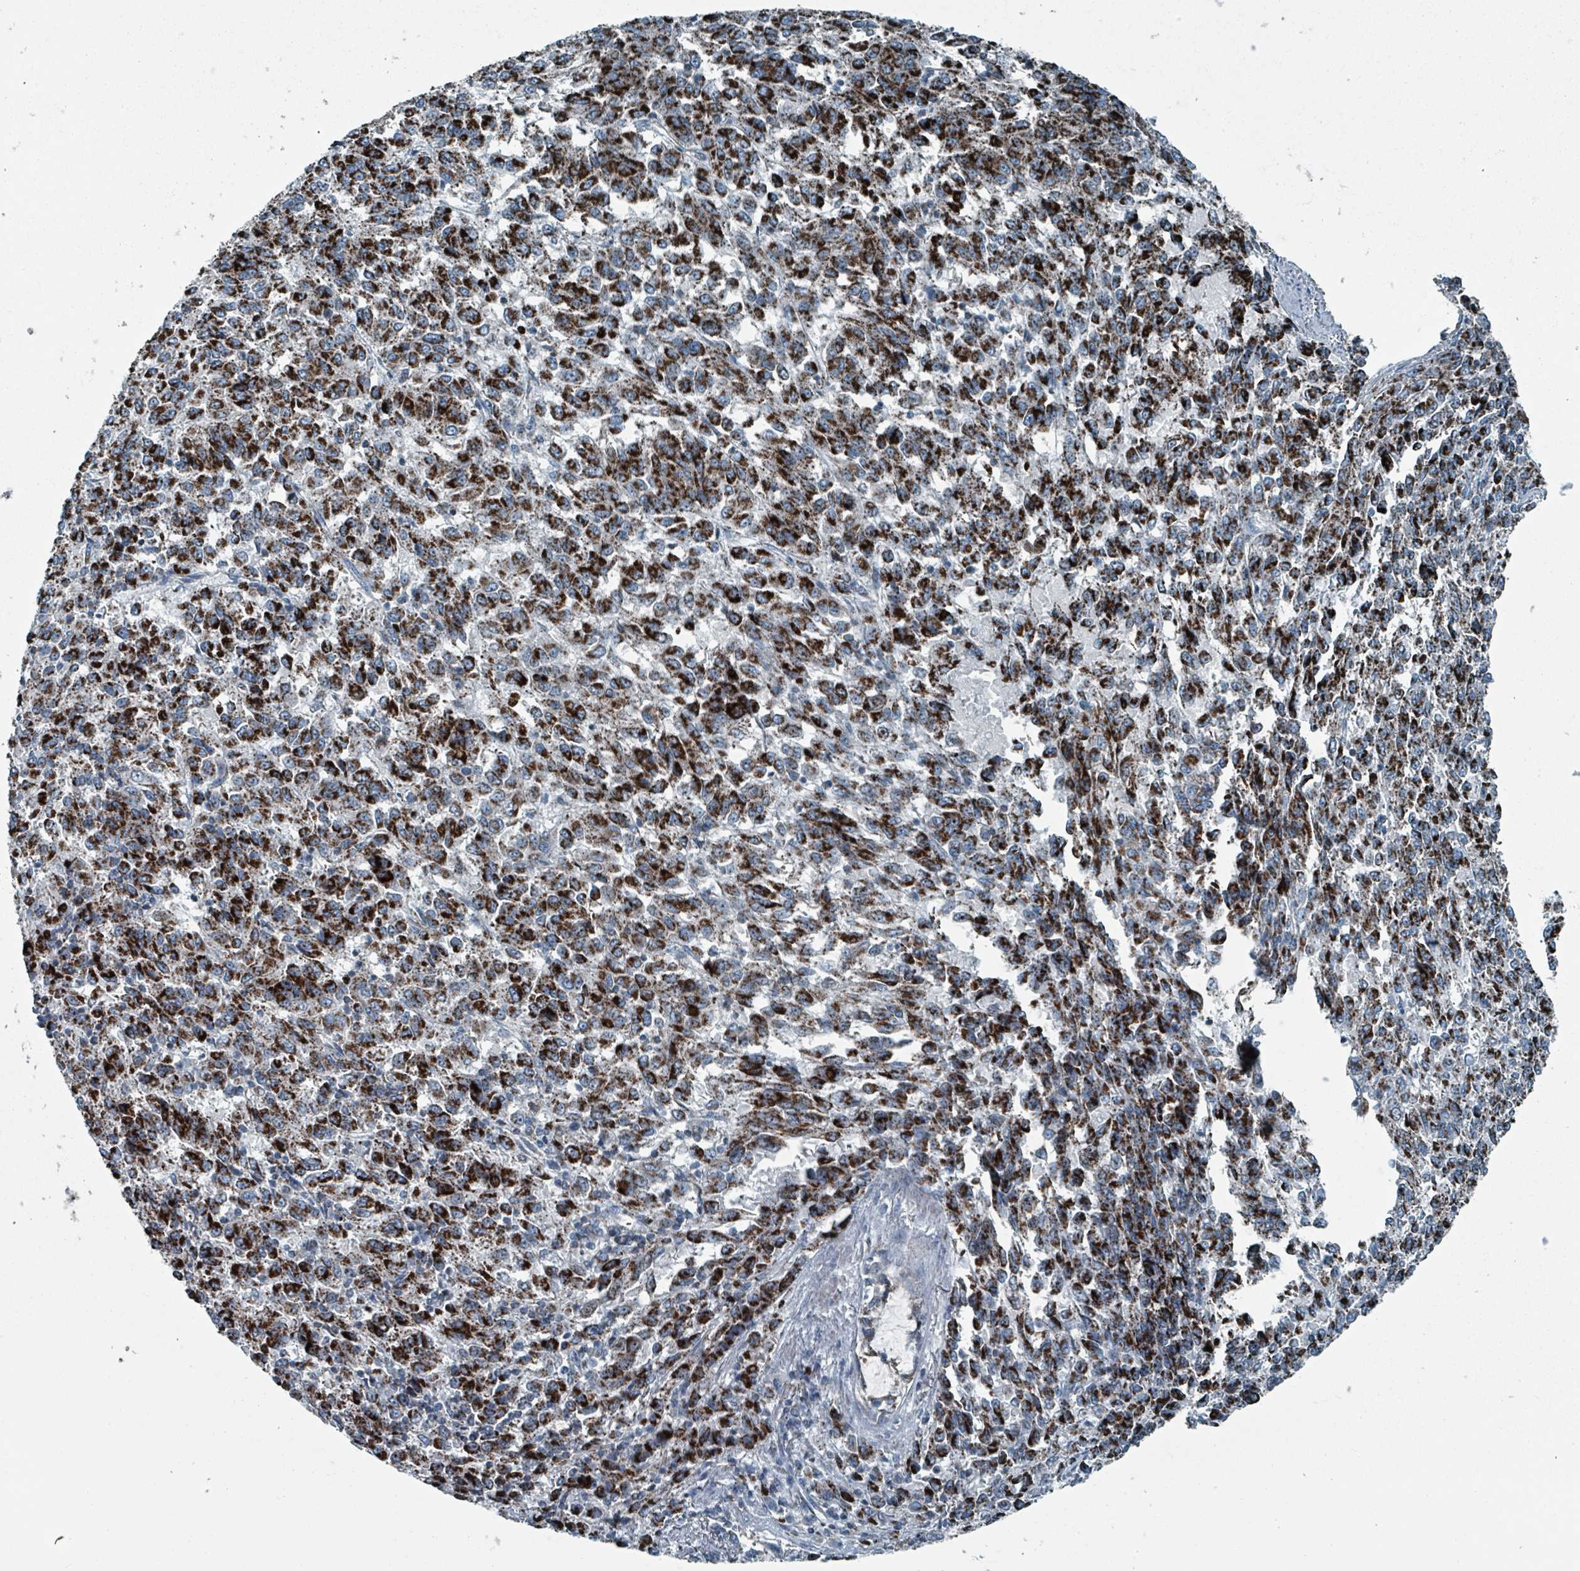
{"staining": {"intensity": "strong", "quantity": ">75%", "location": "cytoplasmic/membranous"}, "tissue": "melanoma", "cell_type": "Tumor cells", "image_type": "cancer", "snomed": [{"axis": "morphology", "description": "Malignant melanoma, Metastatic site"}, {"axis": "topography", "description": "Lung"}], "caption": "The immunohistochemical stain shows strong cytoplasmic/membranous positivity in tumor cells of malignant melanoma (metastatic site) tissue. (IHC, brightfield microscopy, high magnification).", "gene": "ABHD18", "patient": {"sex": "male", "age": 64}}